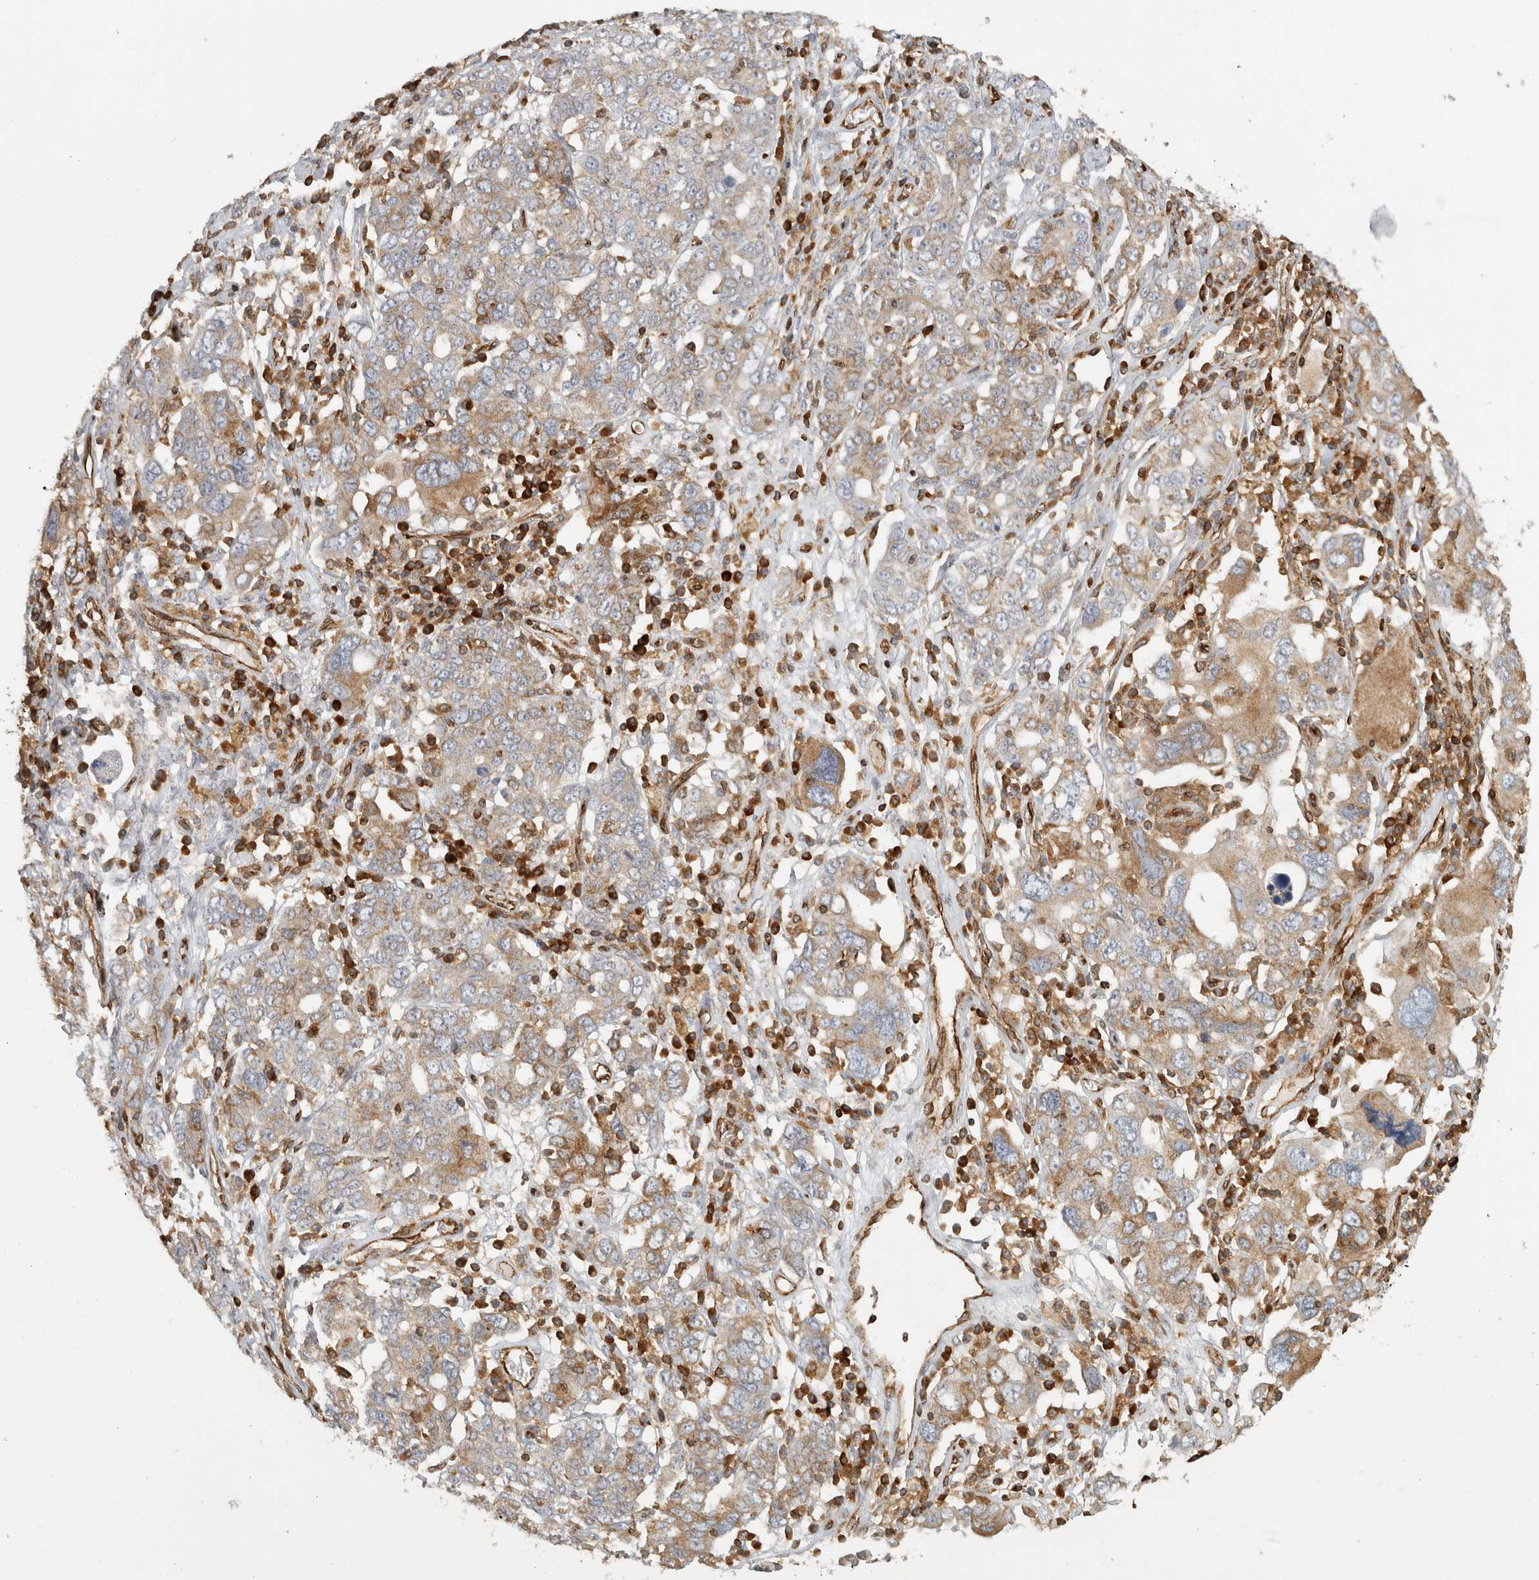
{"staining": {"intensity": "weak", "quantity": "25%-75%", "location": "cytoplasmic/membranous"}, "tissue": "ovarian cancer", "cell_type": "Tumor cells", "image_type": "cancer", "snomed": [{"axis": "morphology", "description": "Carcinoma, endometroid"}, {"axis": "topography", "description": "Ovary"}], "caption": "Ovarian cancer (endometroid carcinoma) stained for a protein exhibits weak cytoplasmic/membranous positivity in tumor cells.", "gene": "HLA-E", "patient": {"sex": "female", "age": 62}}